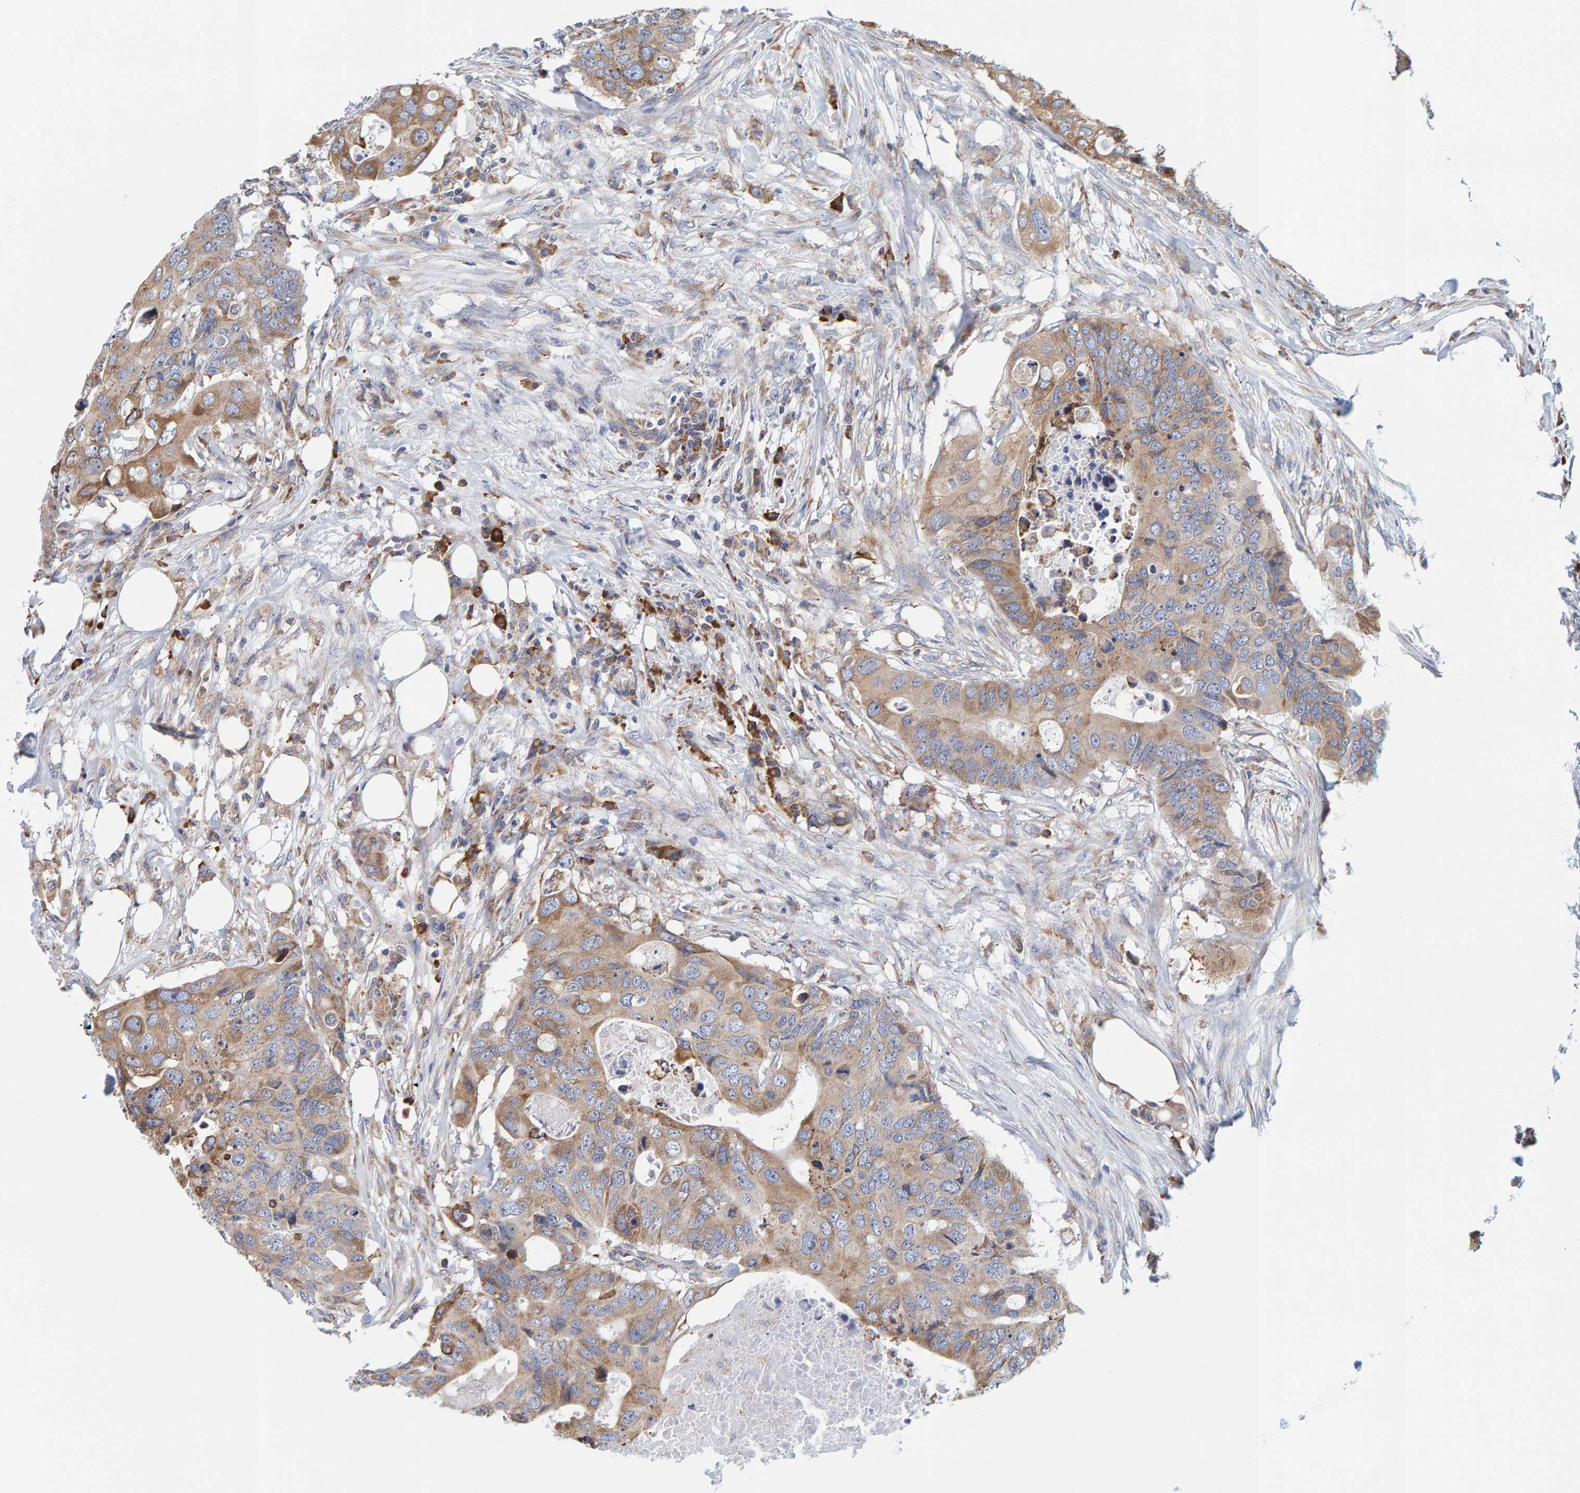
{"staining": {"intensity": "moderate", "quantity": ">75%", "location": "cytoplasmic/membranous"}, "tissue": "colorectal cancer", "cell_type": "Tumor cells", "image_type": "cancer", "snomed": [{"axis": "morphology", "description": "Adenocarcinoma, NOS"}, {"axis": "topography", "description": "Colon"}], "caption": "Immunohistochemical staining of colorectal cancer displays medium levels of moderate cytoplasmic/membranous protein positivity in about >75% of tumor cells.", "gene": "SGPL1", "patient": {"sex": "male", "age": 71}}